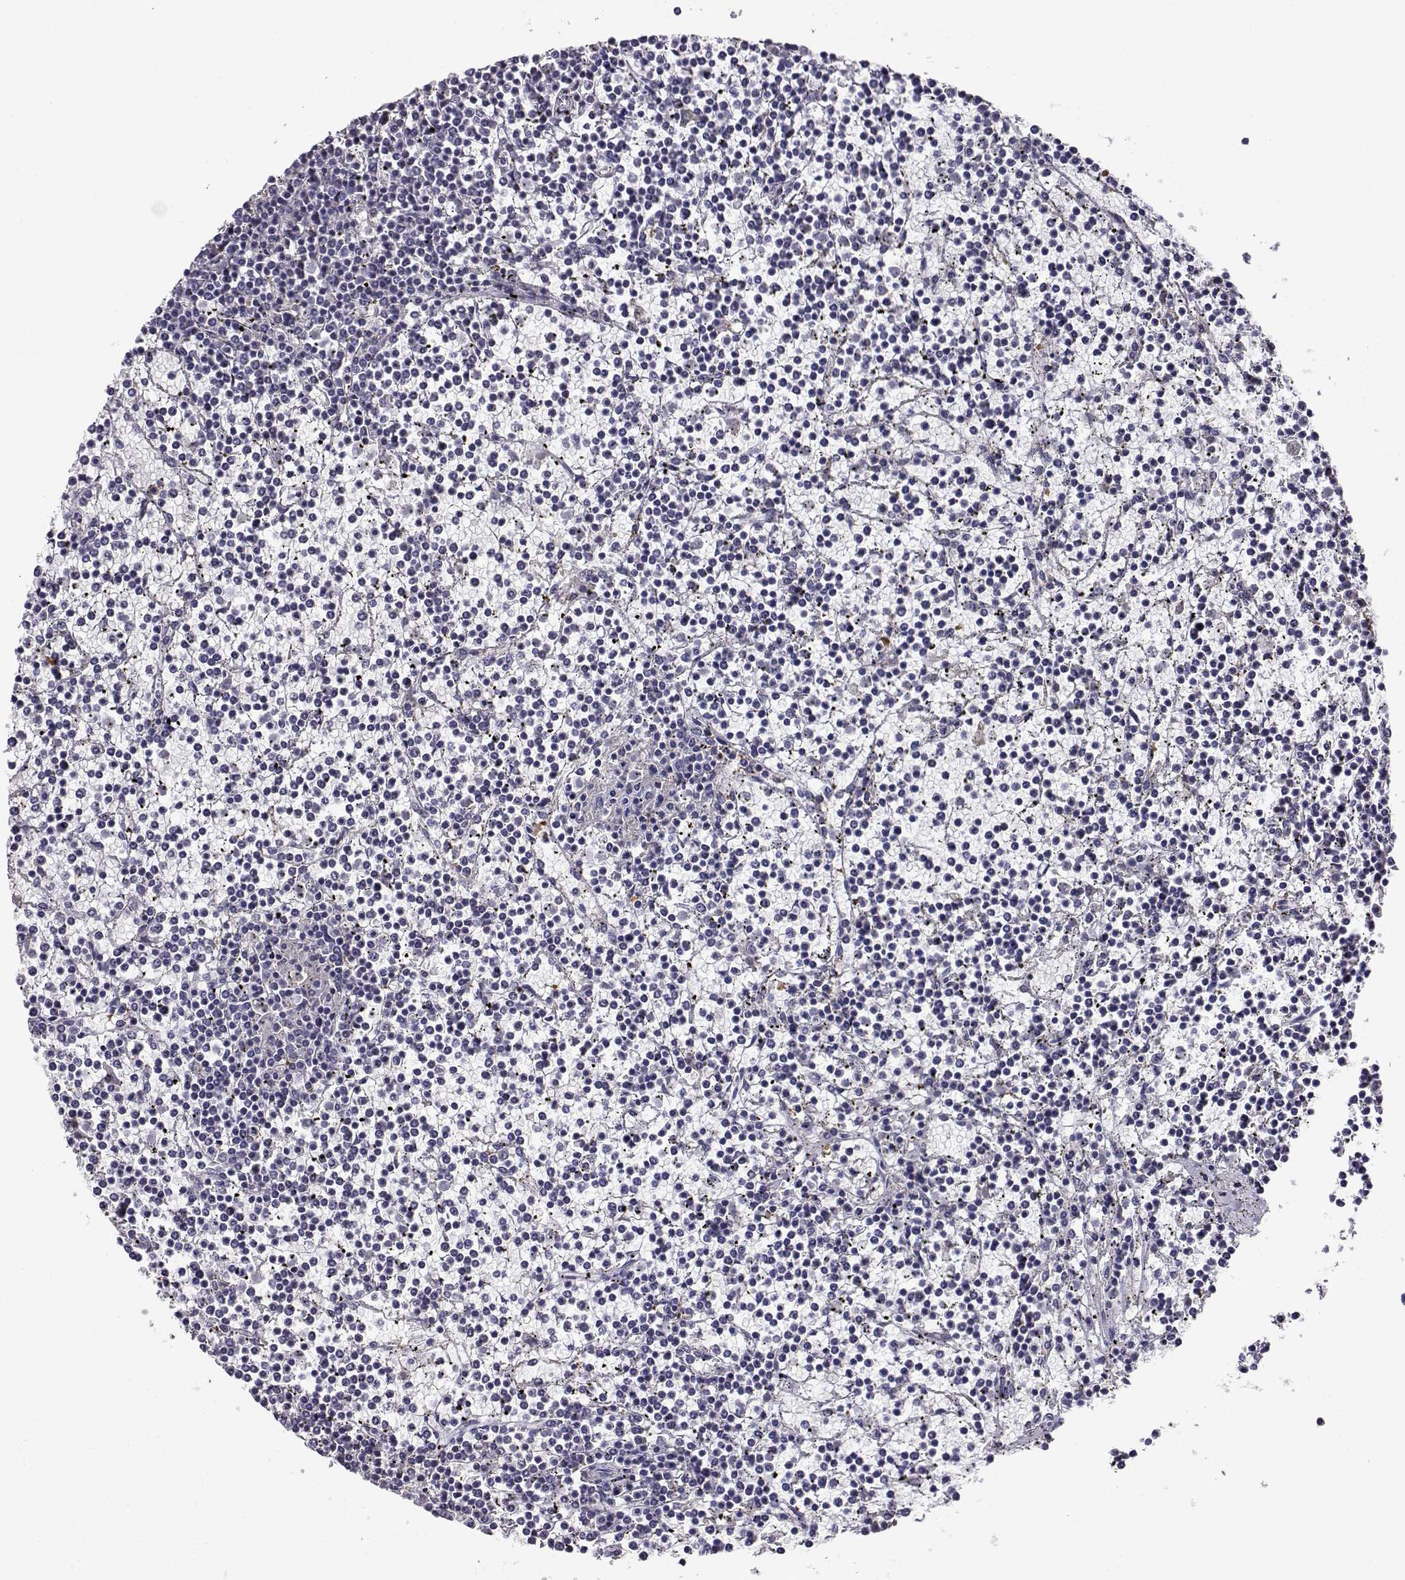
{"staining": {"intensity": "negative", "quantity": "none", "location": "none"}, "tissue": "lymphoma", "cell_type": "Tumor cells", "image_type": "cancer", "snomed": [{"axis": "morphology", "description": "Malignant lymphoma, non-Hodgkin's type, Low grade"}, {"axis": "topography", "description": "Spleen"}], "caption": "Protein analysis of lymphoma reveals no significant positivity in tumor cells.", "gene": "AKR1B1", "patient": {"sex": "female", "age": 19}}